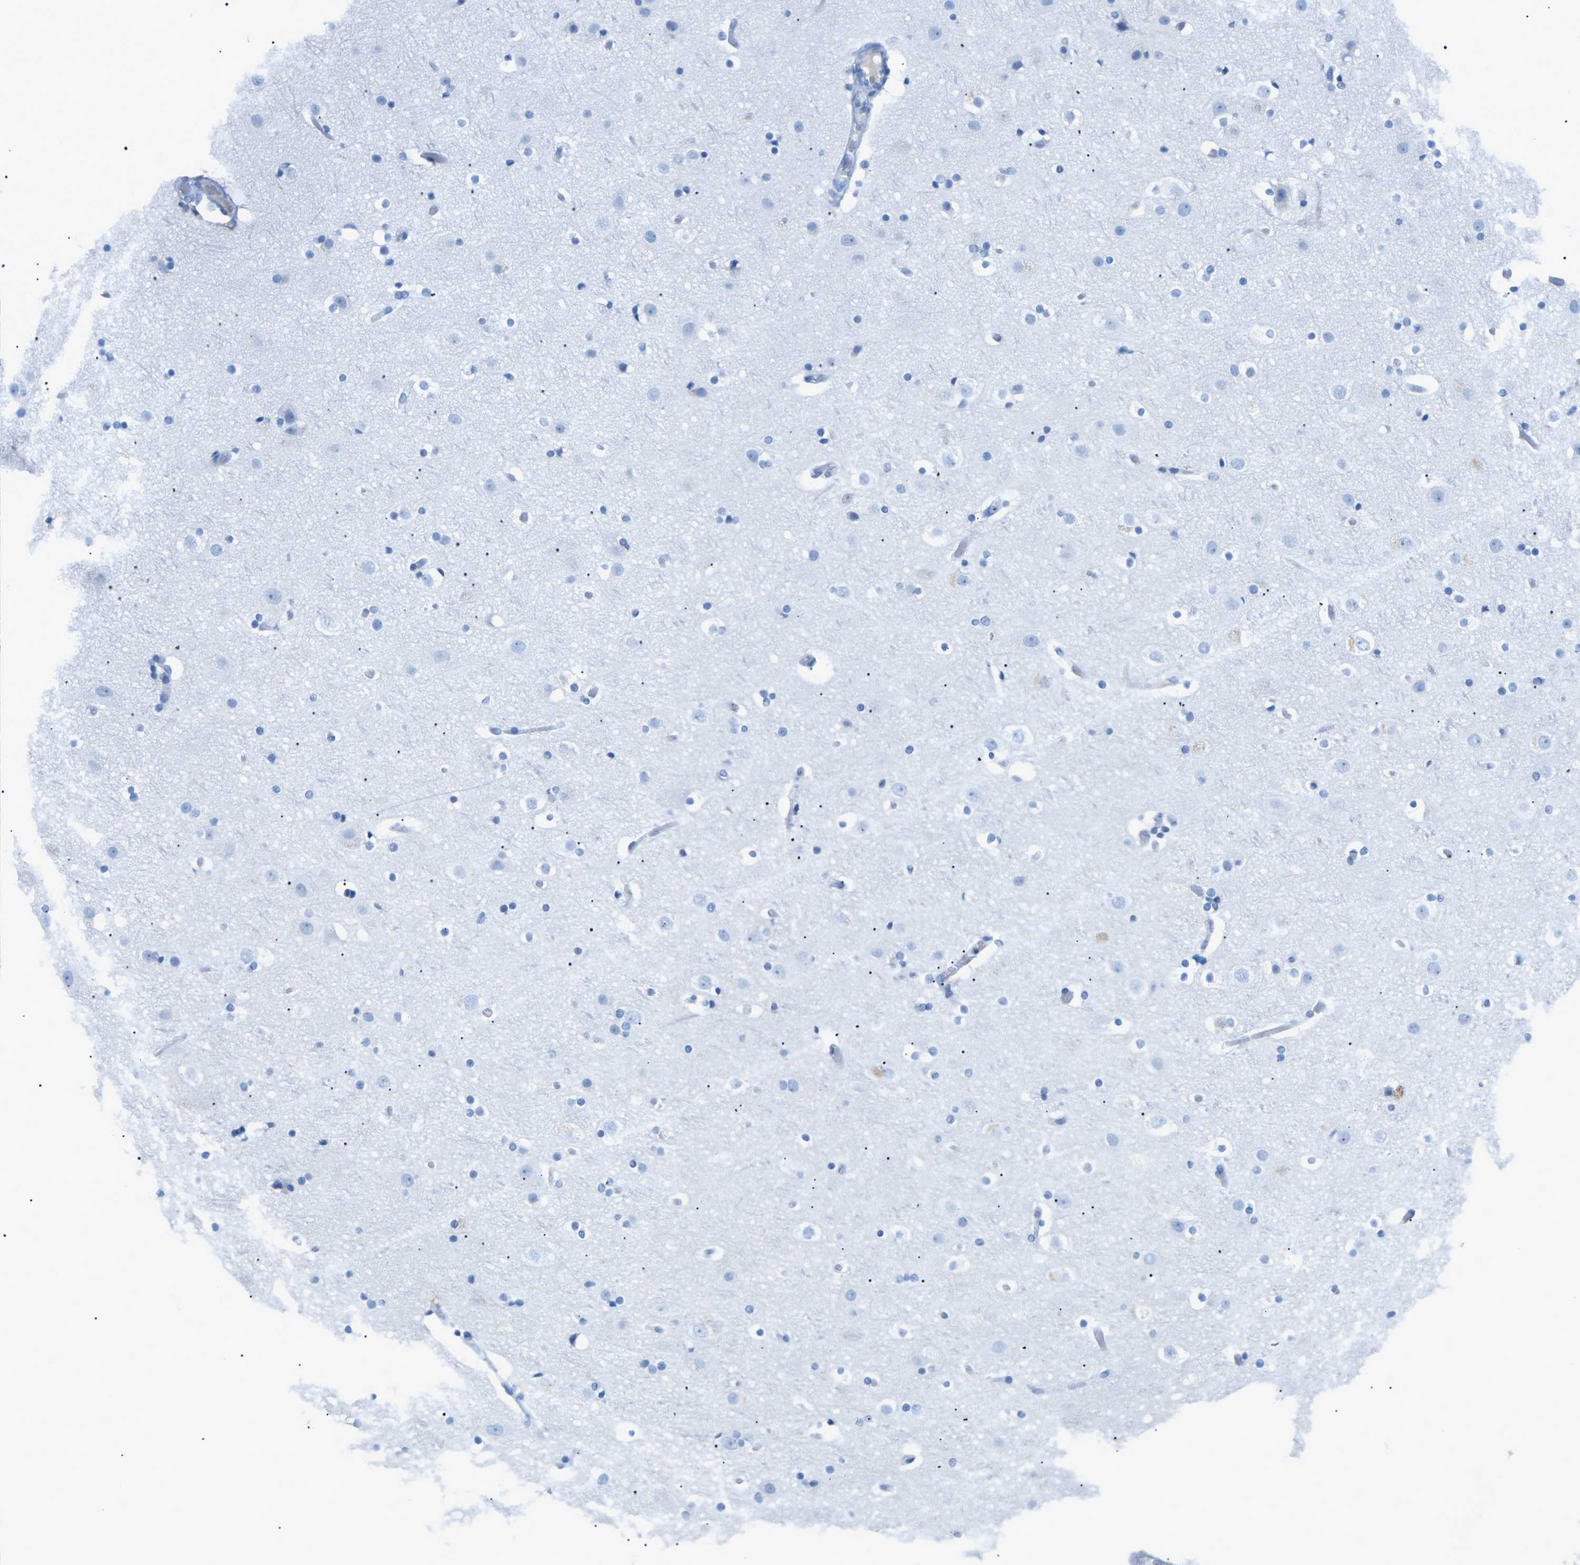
{"staining": {"intensity": "negative", "quantity": "none", "location": "none"}, "tissue": "cerebral cortex", "cell_type": "Endothelial cells", "image_type": "normal", "snomed": [{"axis": "morphology", "description": "Normal tissue, NOS"}, {"axis": "topography", "description": "Cerebral cortex"}], "caption": "Immunohistochemical staining of benign human cerebral cortex shows no significant staining in endothelial cells.", "gene": "HBG2", "patient": {"sex": "male", "age": 57}}